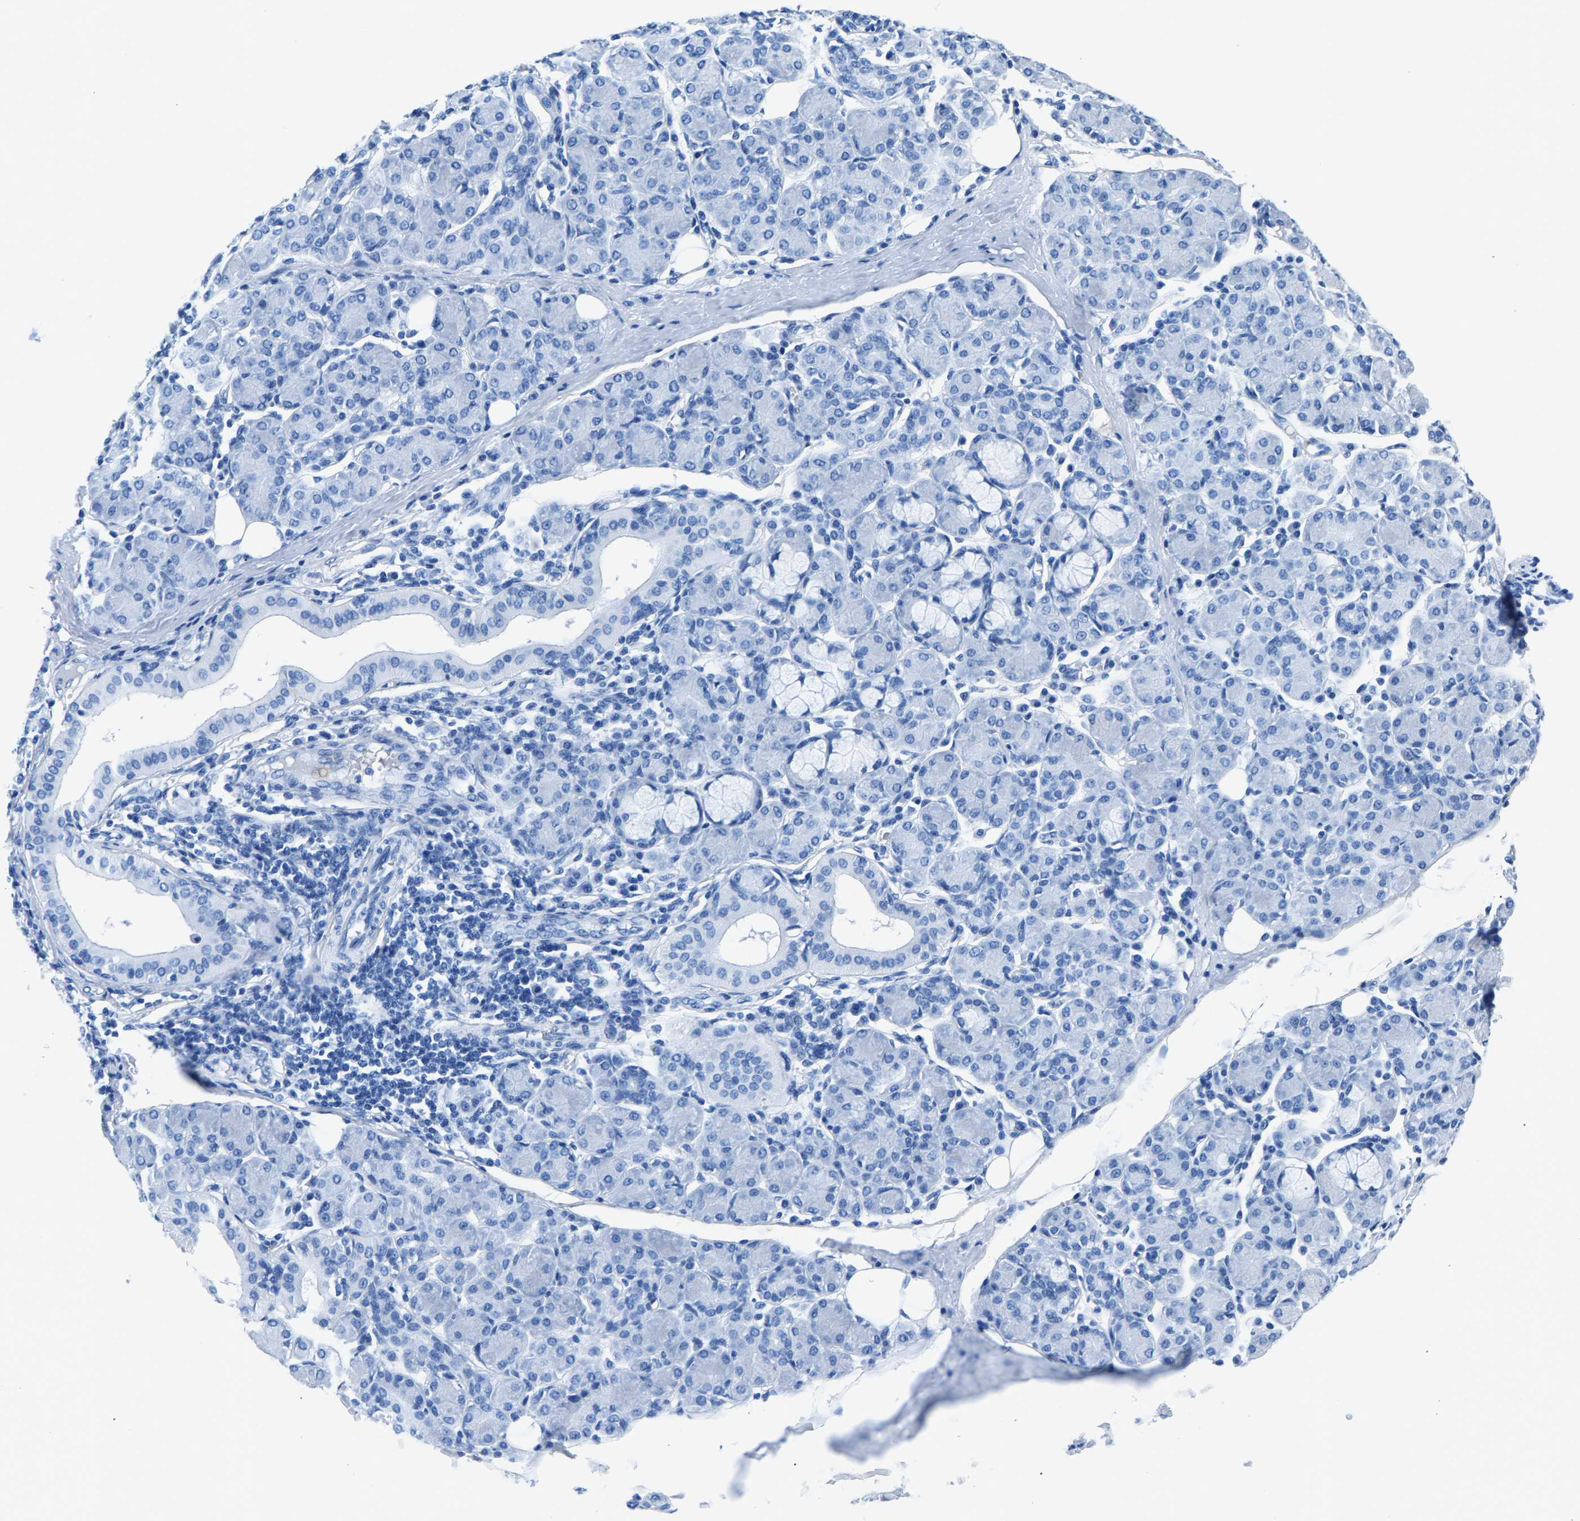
{"staining": {"intensity": "negative", "quantity": "none", "location": "none"}, "tissue": "salivary gland", "cell_type": "Glandular cells", "image_type": "normal", "snomed": [{"axis": "morphology", "description": "Normal tissue, NOS"}, {"axis": "morphology", "description": "Inflammation, NOS"}, {"axis": "topography", "description": "Lymph node"}, {"axis": "topography", "description": "Salivary gland"}], "caption": "This photomicrograph is of benign salivary gland stained with immunohistochemistry to label a protein in brown with the nuclei are counter-stained blue. There is no positivity in glandular cells.", "gene": "CPS1", "patient": {"sex": "male", "age": 3}}